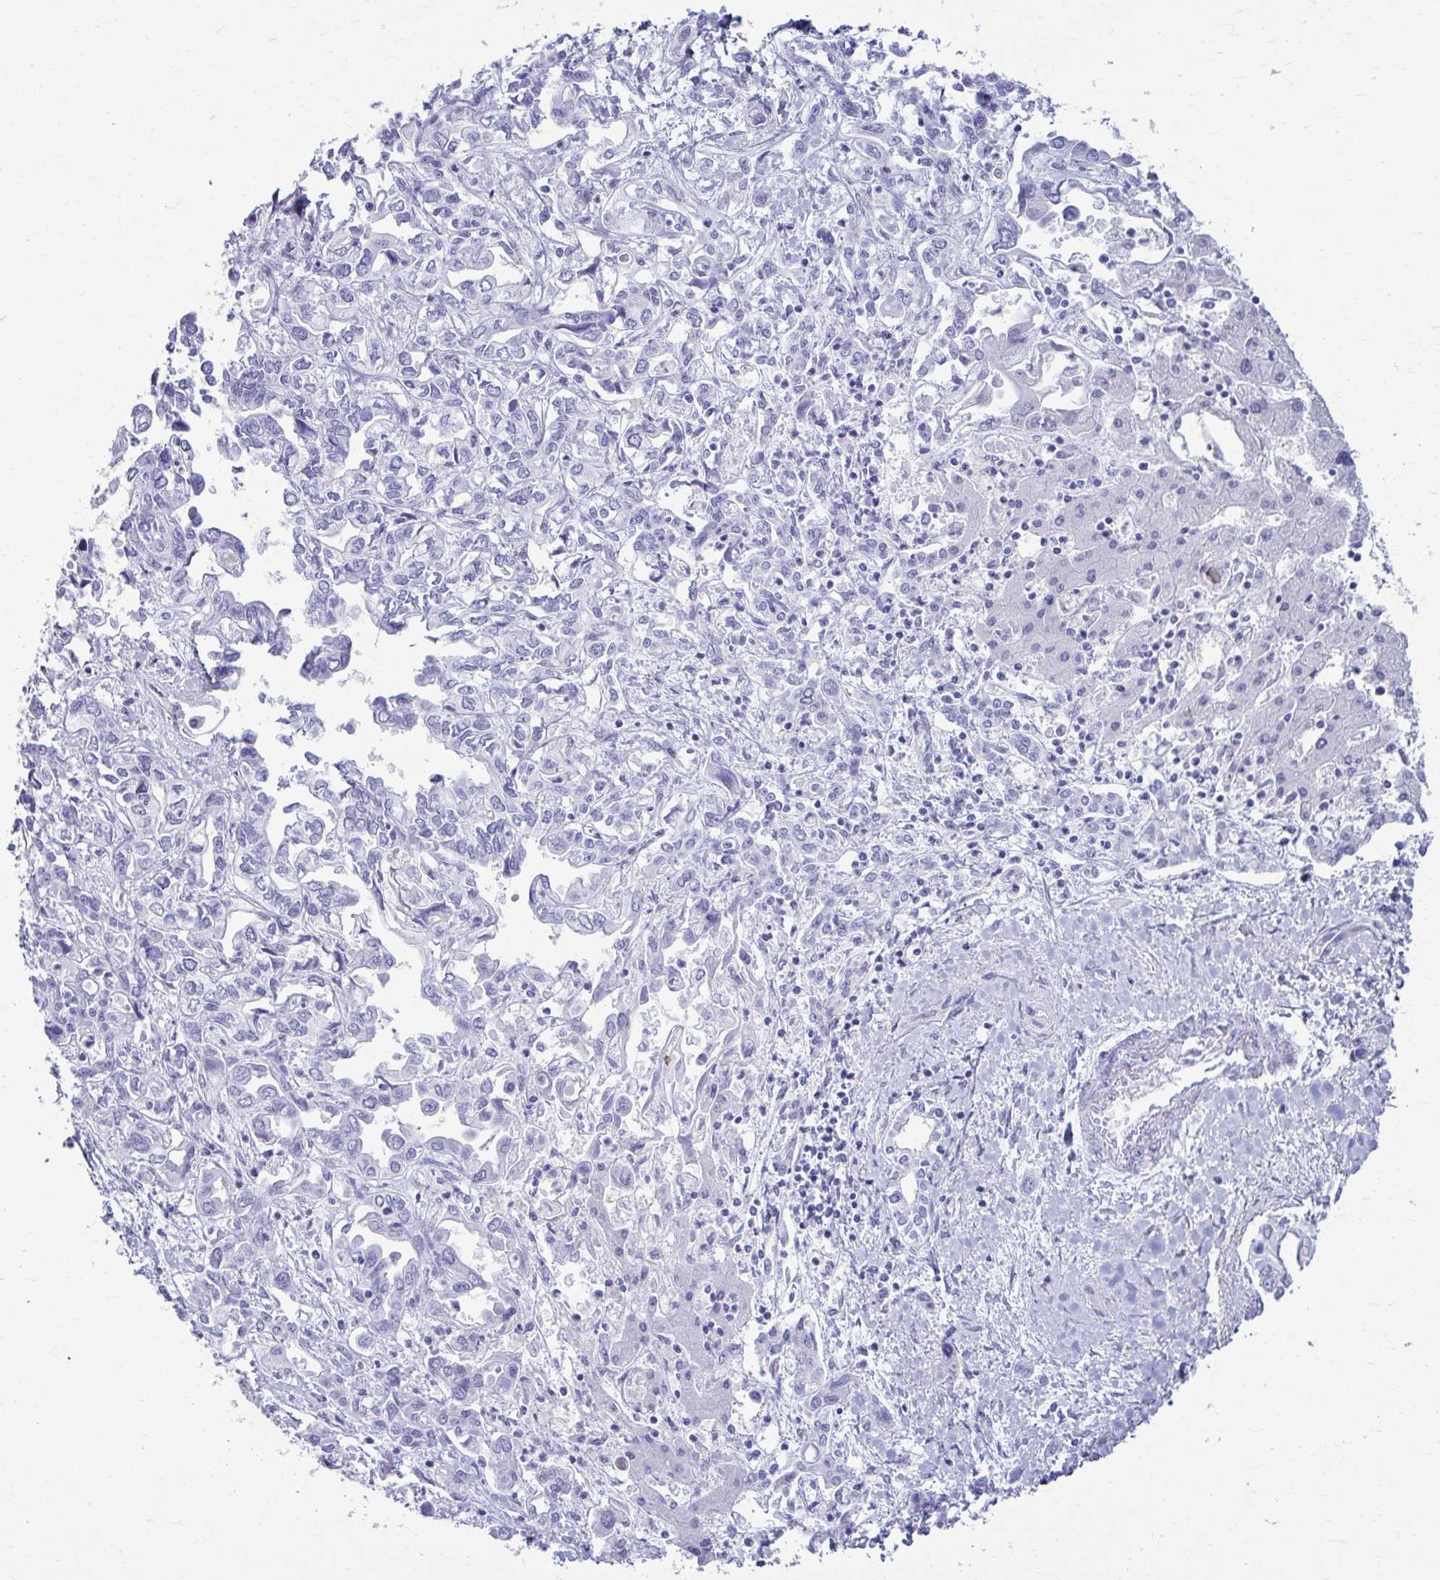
{"staining": {"intensity": "negative", "quantity": "none", "location": "none"}, "tissue": "liver cancer", "cell_type": "Tumor cells", "image_type": "cancer", "snomed": [{"axis": "morphology", "description": "Cholangiocarcinoma"}, {"axis": "topography", "description": "Liver"}], "caption": "The histopathology image shows no significant expression in tumor cells of liver cancer.", "gene": "ATP4B", "patient": {"sex": "female", "age": 64}}